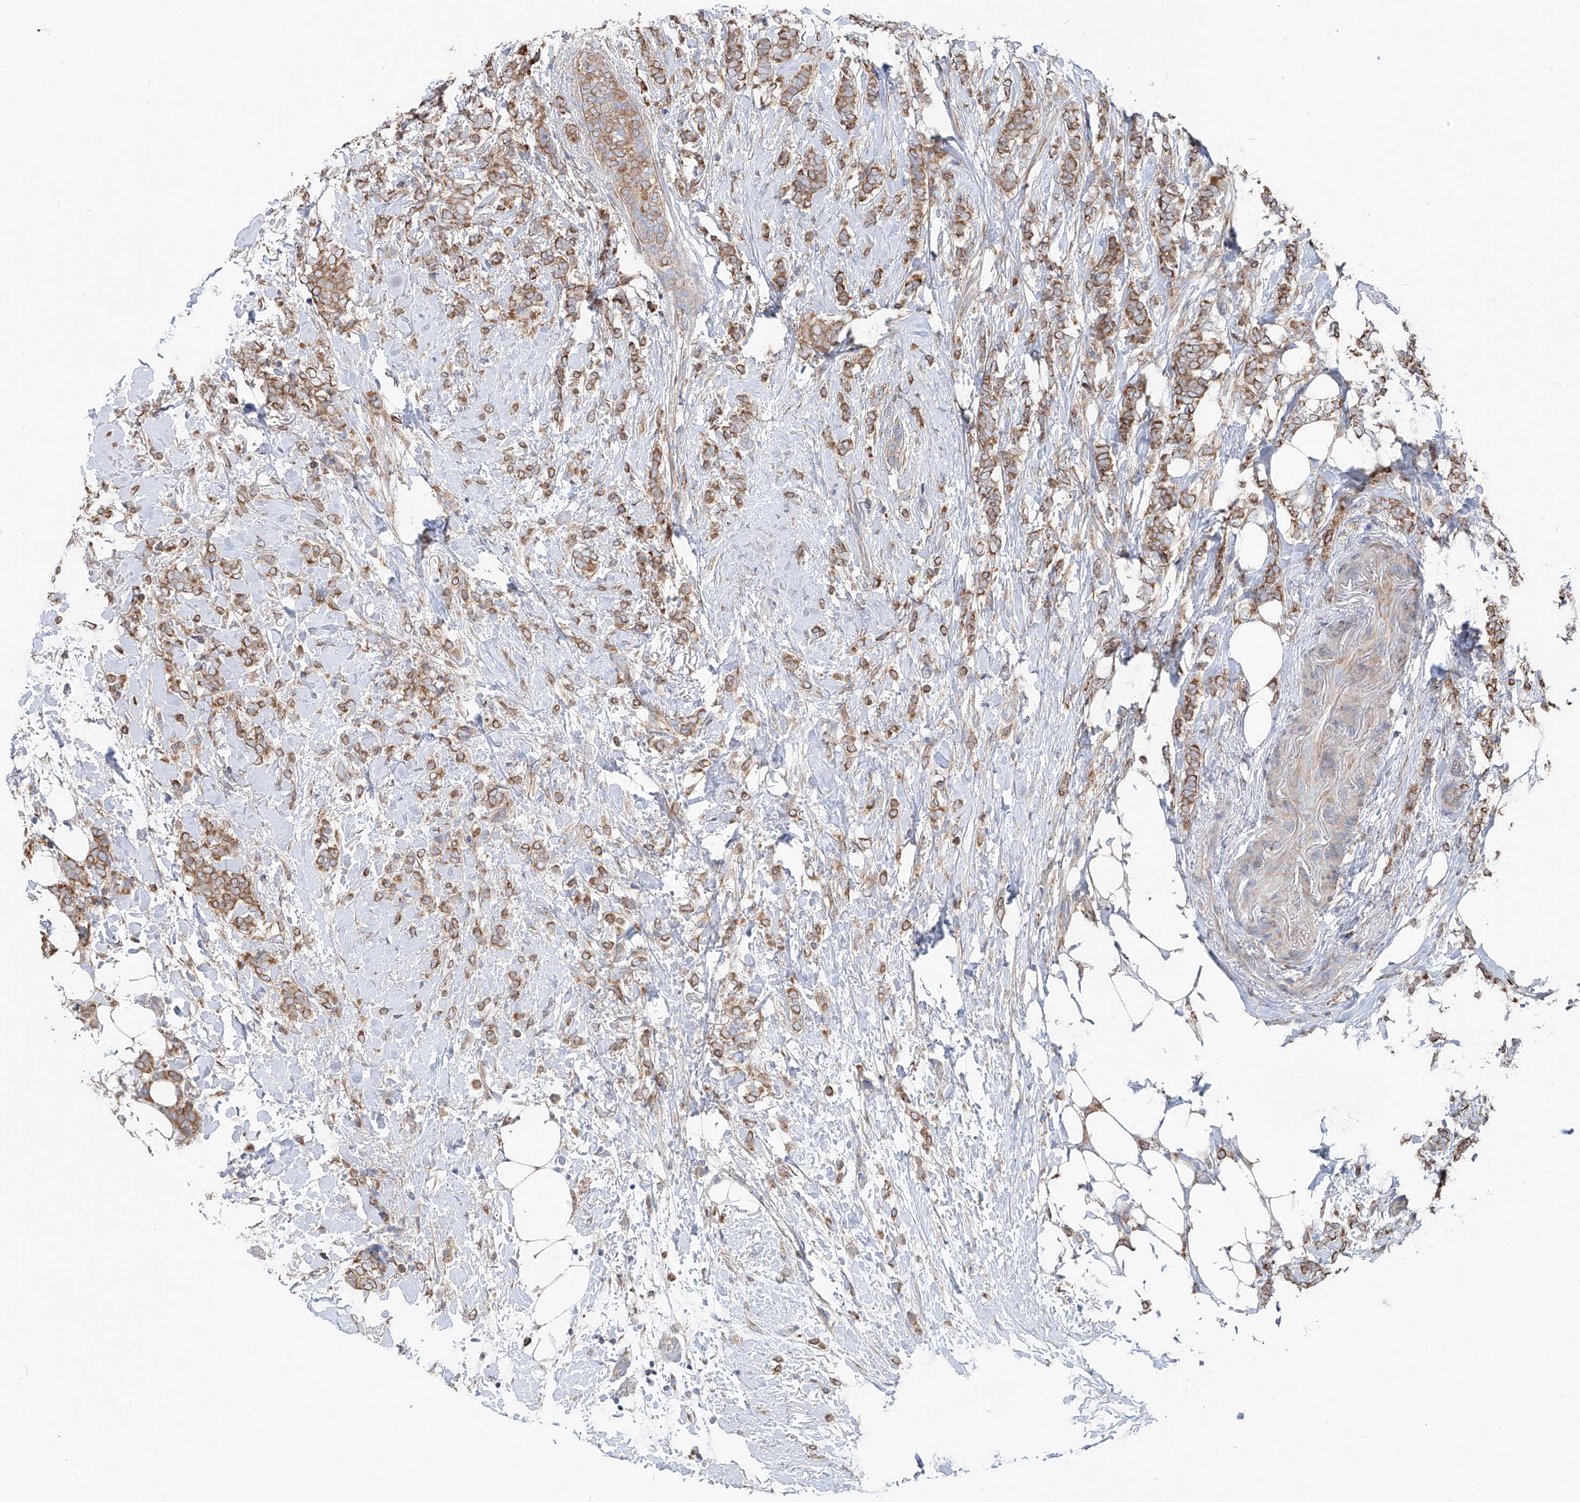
{"staining": {"intensity": "moderate", "quantity": ">75%", "location": "cytoplasmic/membranous"}, "tissue": "breast cancer", "cell_type": "Tumor cells", "image_type": "cancer", "snomed": [{"axis": "morphology", "description": "Lobular carcinoma"}, {"axis": "topography", "description": "Breast"}], "caption": "Tumor cells exhibit medium levels of moderate cytoplasmic/membranous staining in about >75% of cells in human breast cancer (lobular carcinoma). (IHC, brightfield microscopy, high magnification).", "gene": "UFL1", "patient": {"sex": "female", "age": 50}}